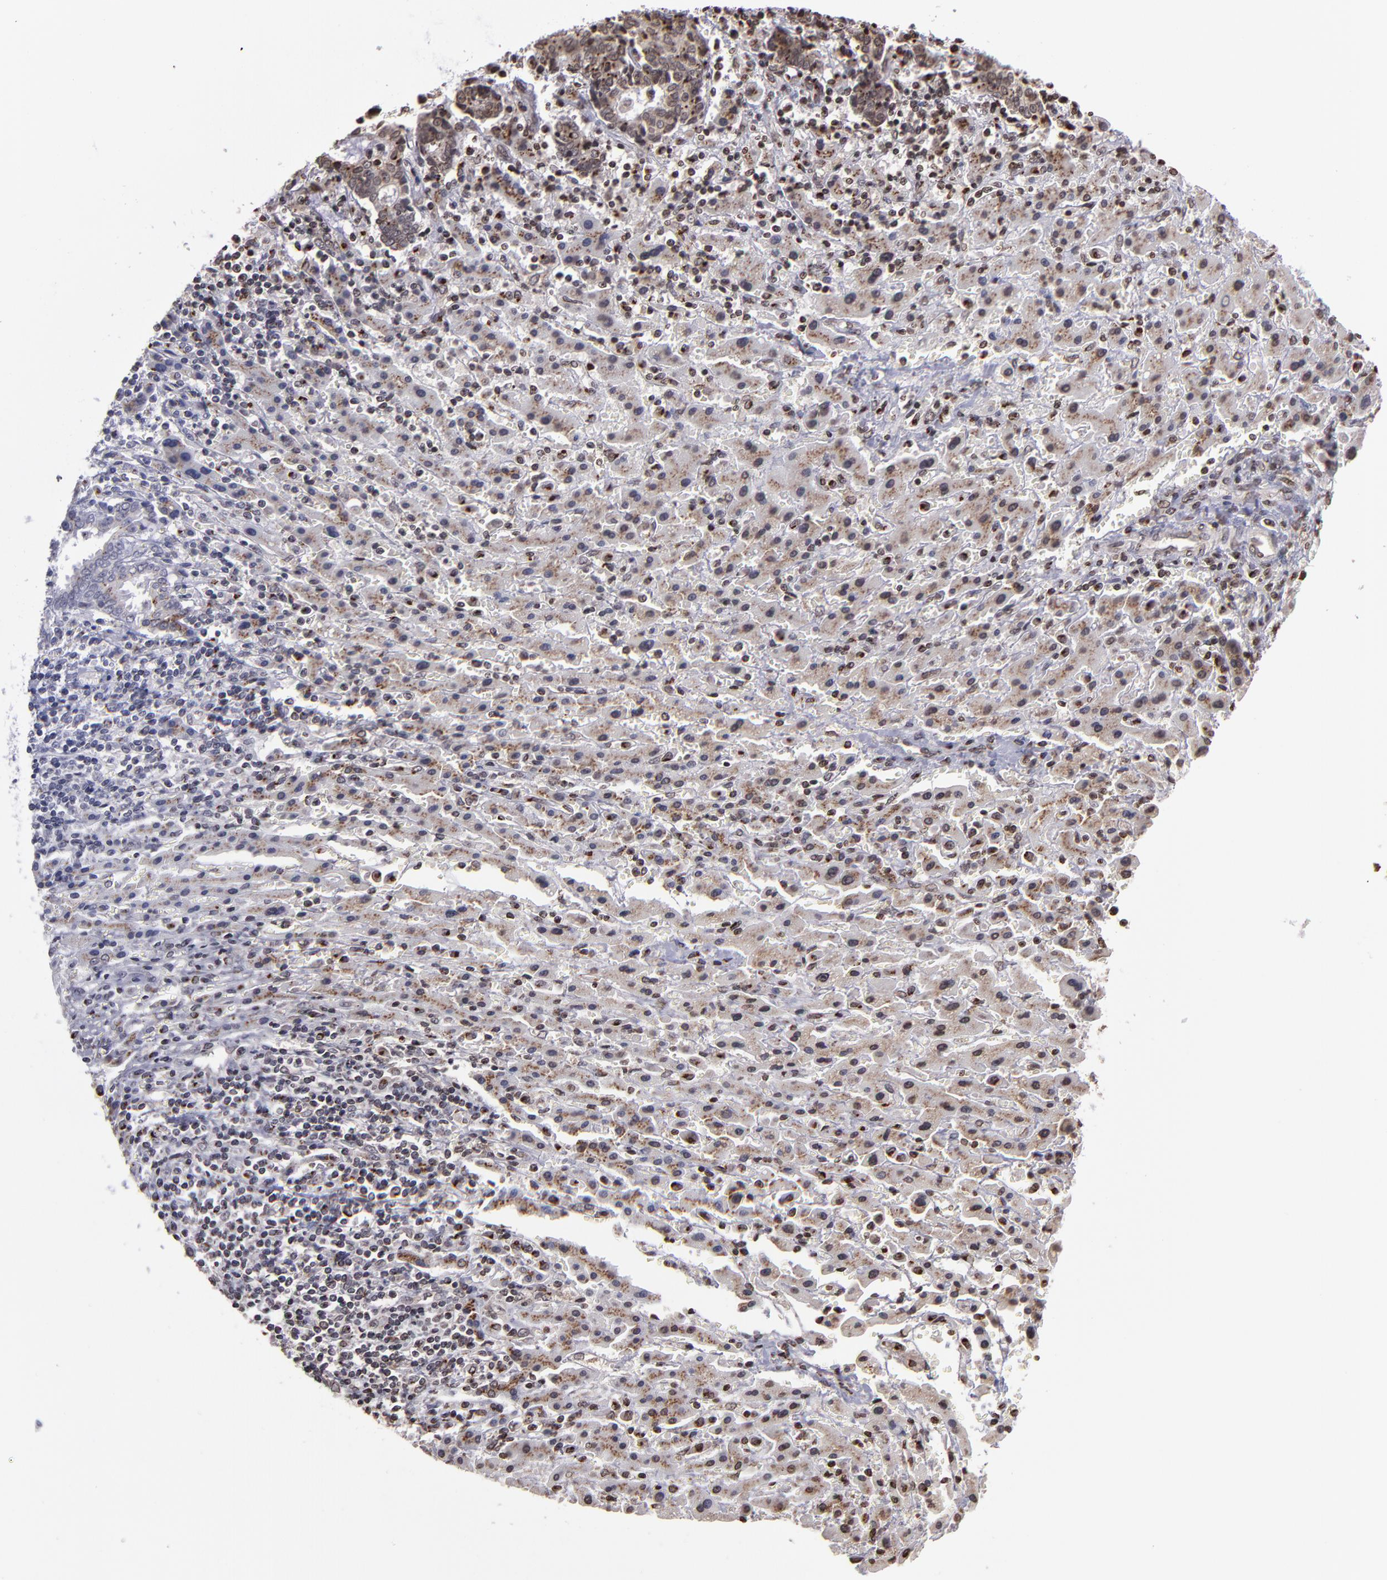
{"staining": {"intensity": "moderate", "quantity": ">75%", "location": "cytoplasmic/membranous,nuclear"}, "tissue": "liver cancer", "cell_type": "Tumor cells", "image_type": "cancer", "snomed": [{"axis": "morphology", "description": "Cholangiocarcinoma"}, {"axis": "topography", "description": "Liver"}], "caption": "Immunohistochemical staining of human liver cholangiocarcinoma demonstrates moderate cytoplasmic/membranous and nuclear protein staining in about >75% of tumor cells.", "gene": "CSDC2", "patient": {"sex": "male", "age": 57}}